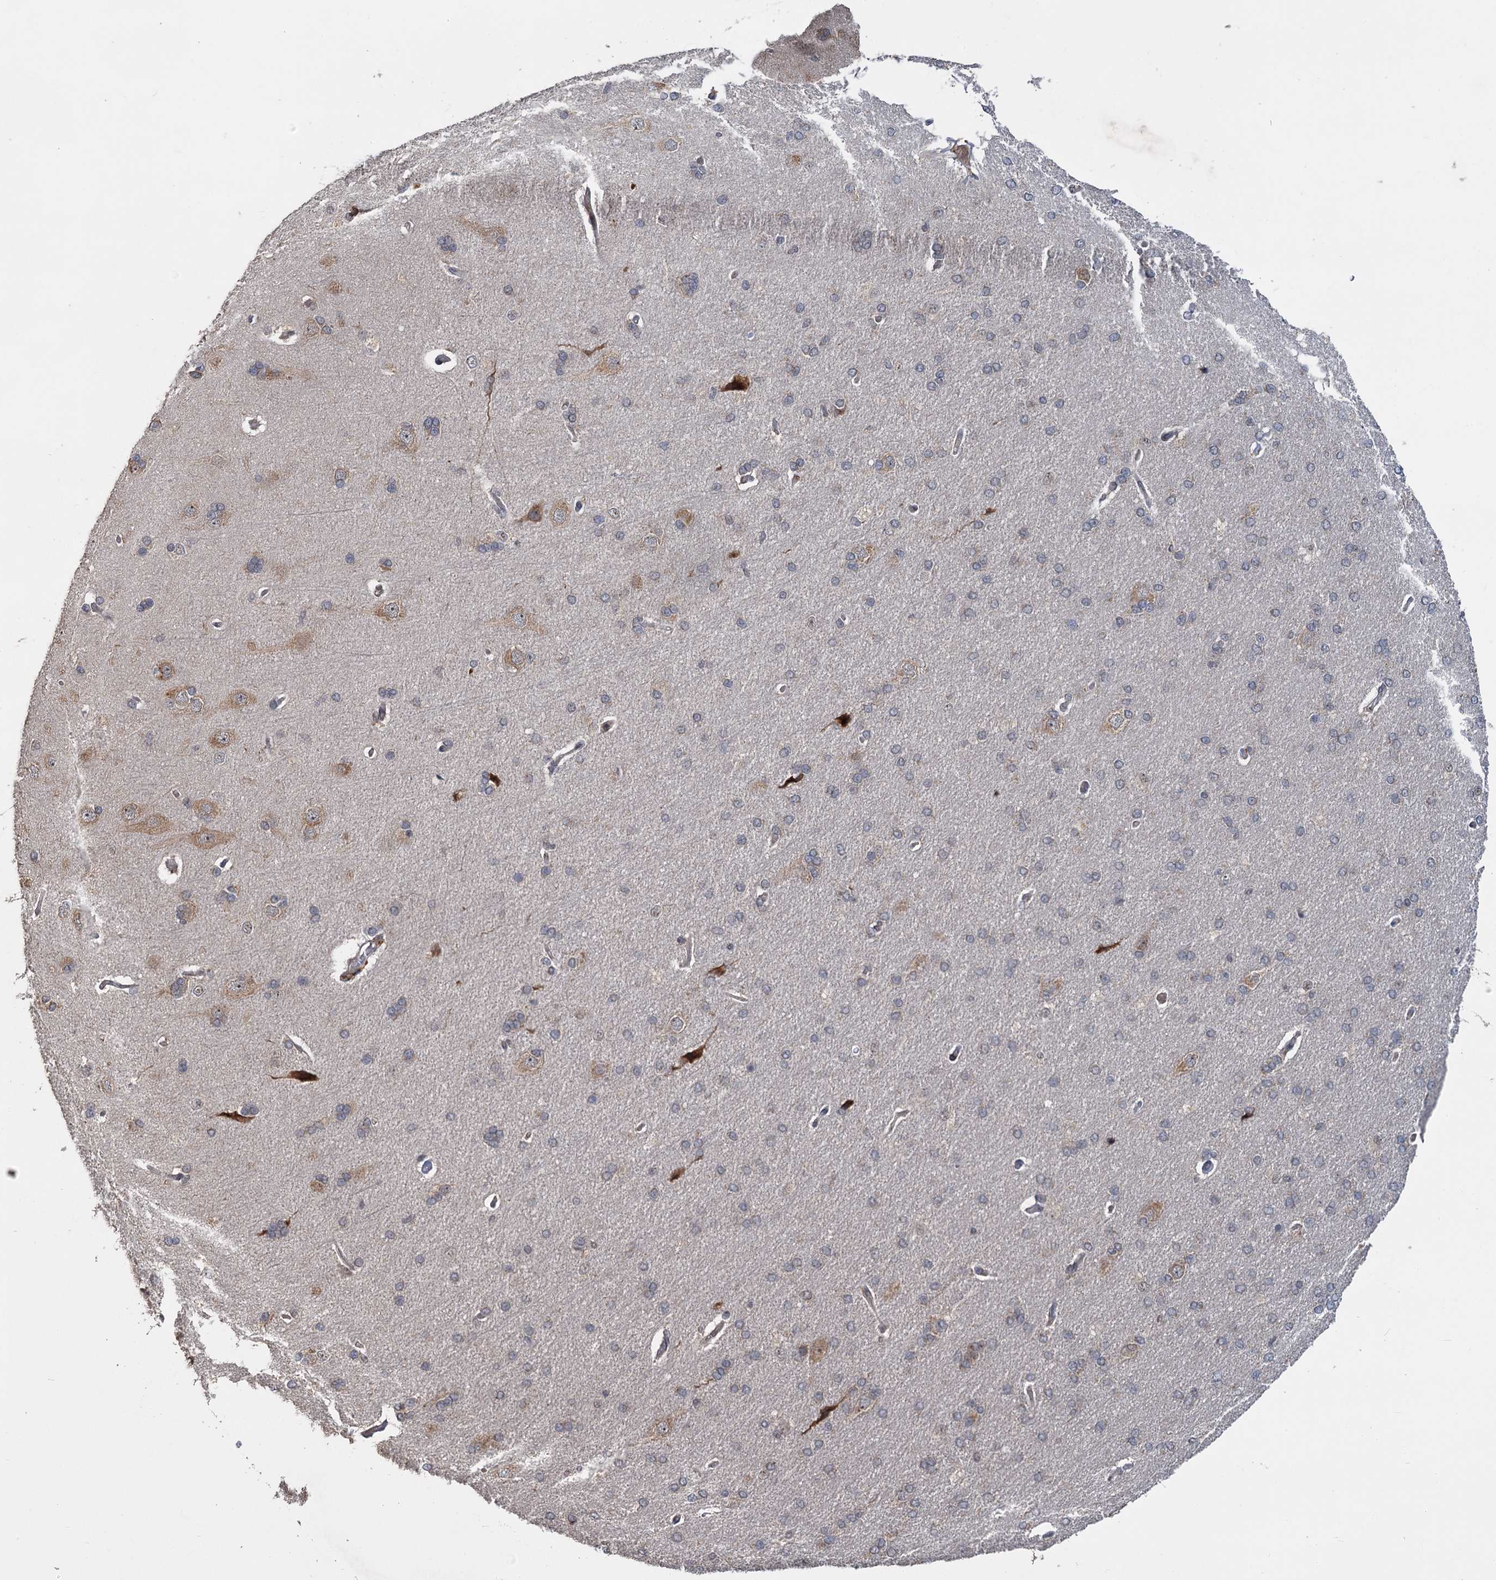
{"staining": {"intensity": "moderate", "quantity": ">75%", "location": "cytoplasmic/membranous"}, "tissue": "cerebral cortex", "cell_type": "Endothelial cells", "image_type": "normal", "snomed": [{"axis": "morphology", "description": "Normal tissue, NOS"}, {"axis": "topography", "description": "Cerebral cortex"}], "caption": "The photomicrograph reveals immunohistochemical staining of benign cerebral cortex. There is moderate cytoplasmic/membranous staining is present in approximately >75% of endothelial cells.", "gene": "KANSL2", "patient": {"sex": "male", "age": 62}}